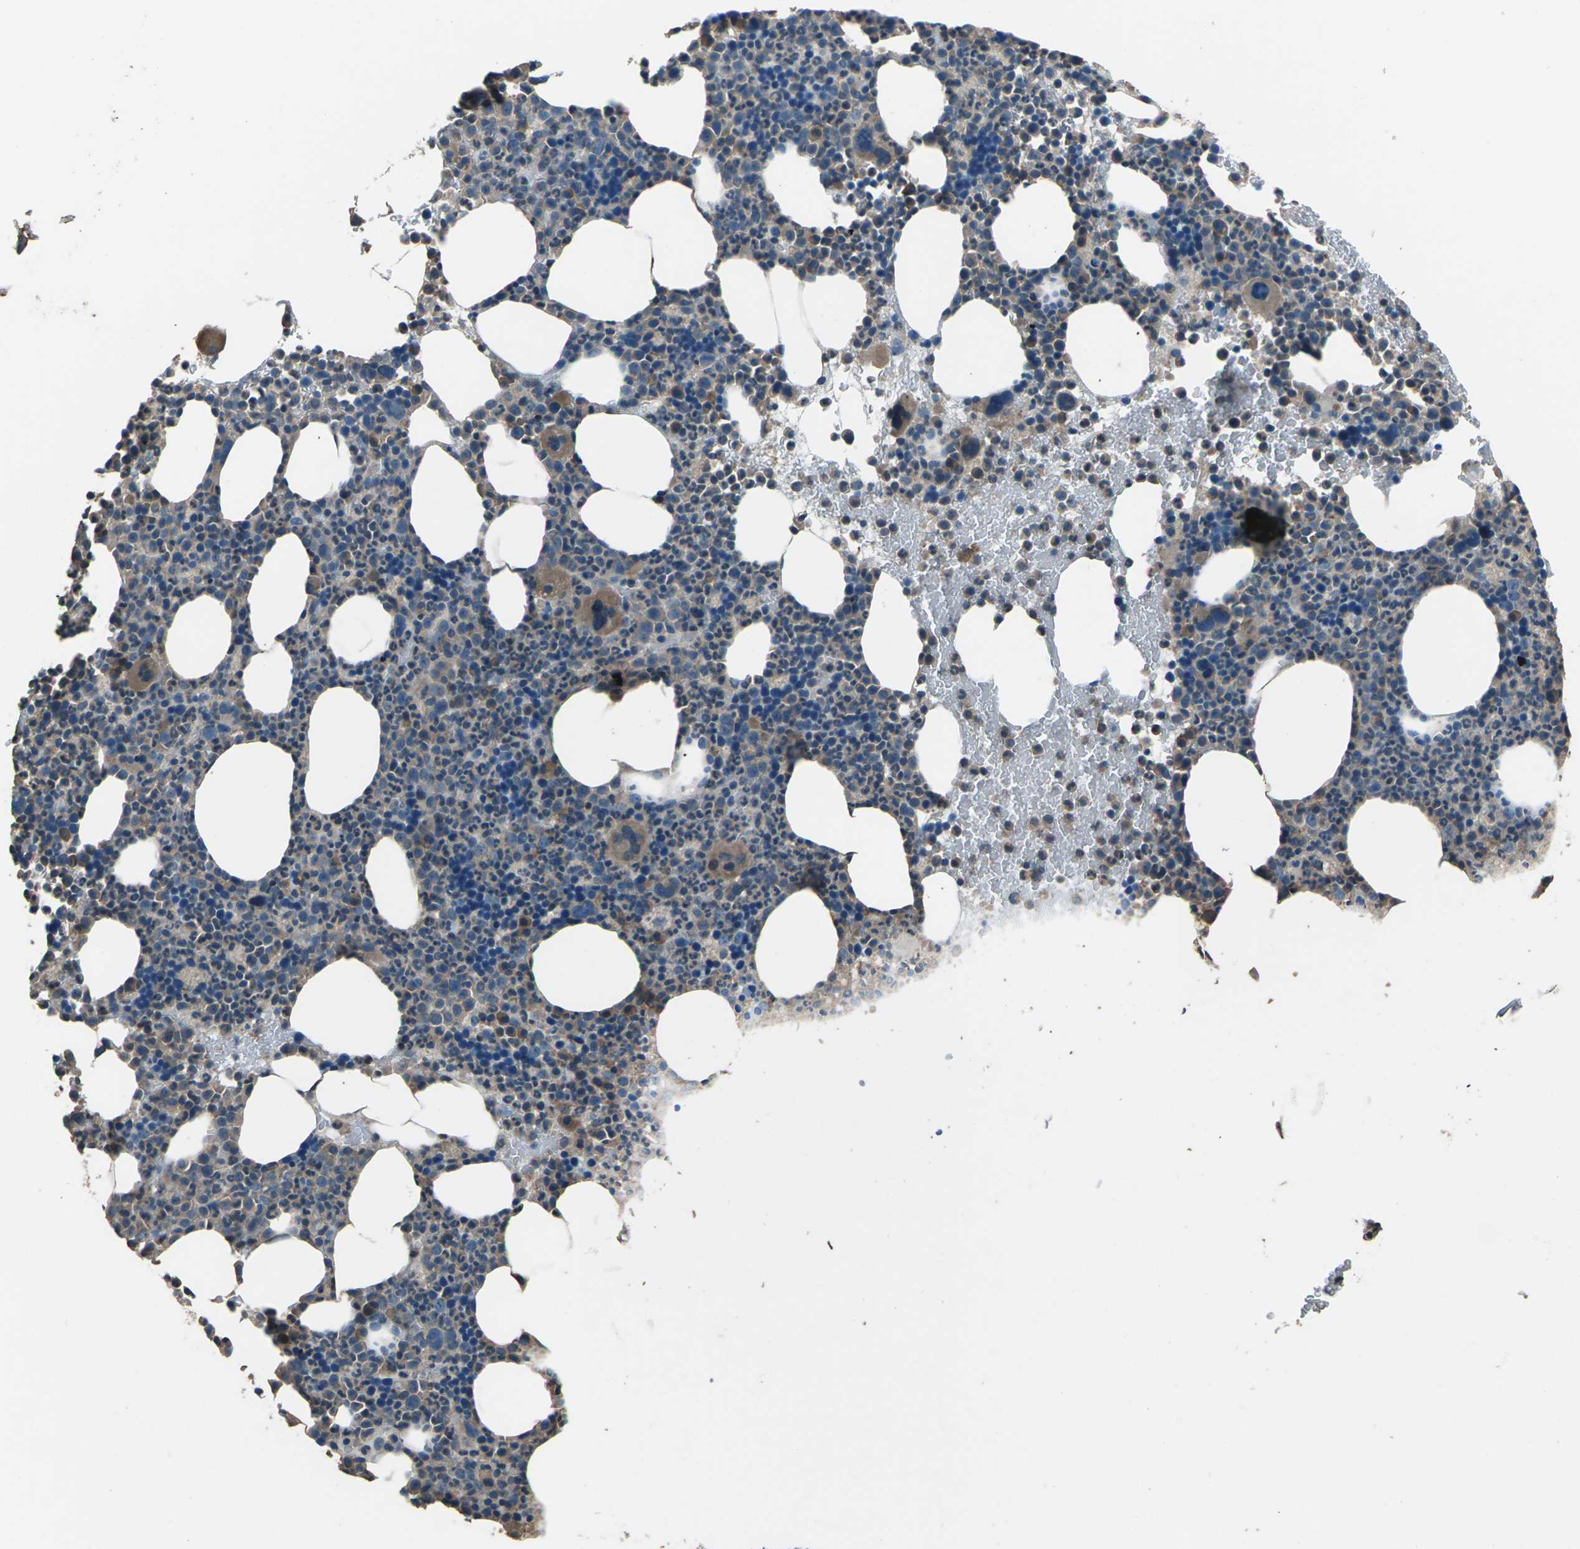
{"staining": {"intensity": "moderate", "quantity": "<25%", "location": "cytoplasmic/membranous"}, "tissue": "bone marrow", "cell_type": "Hematopoietic cells", "image_type": "normal", "snomed": [{"axis": "morphology", "description": "Normal tissue, NOS"}, {"axis": "morphology", "description": "Inflammation, NOS"}, {"axis": "topography", "description": "Bone marrow"}], "caption": "Hematopoietic cells exhibit low levels of moderate cytoplasmic/membranous expression in about <25% of cells in normal human bone marrow.", "gene": "CMTM4", "patient": {"sex": "male", "age": 73}}